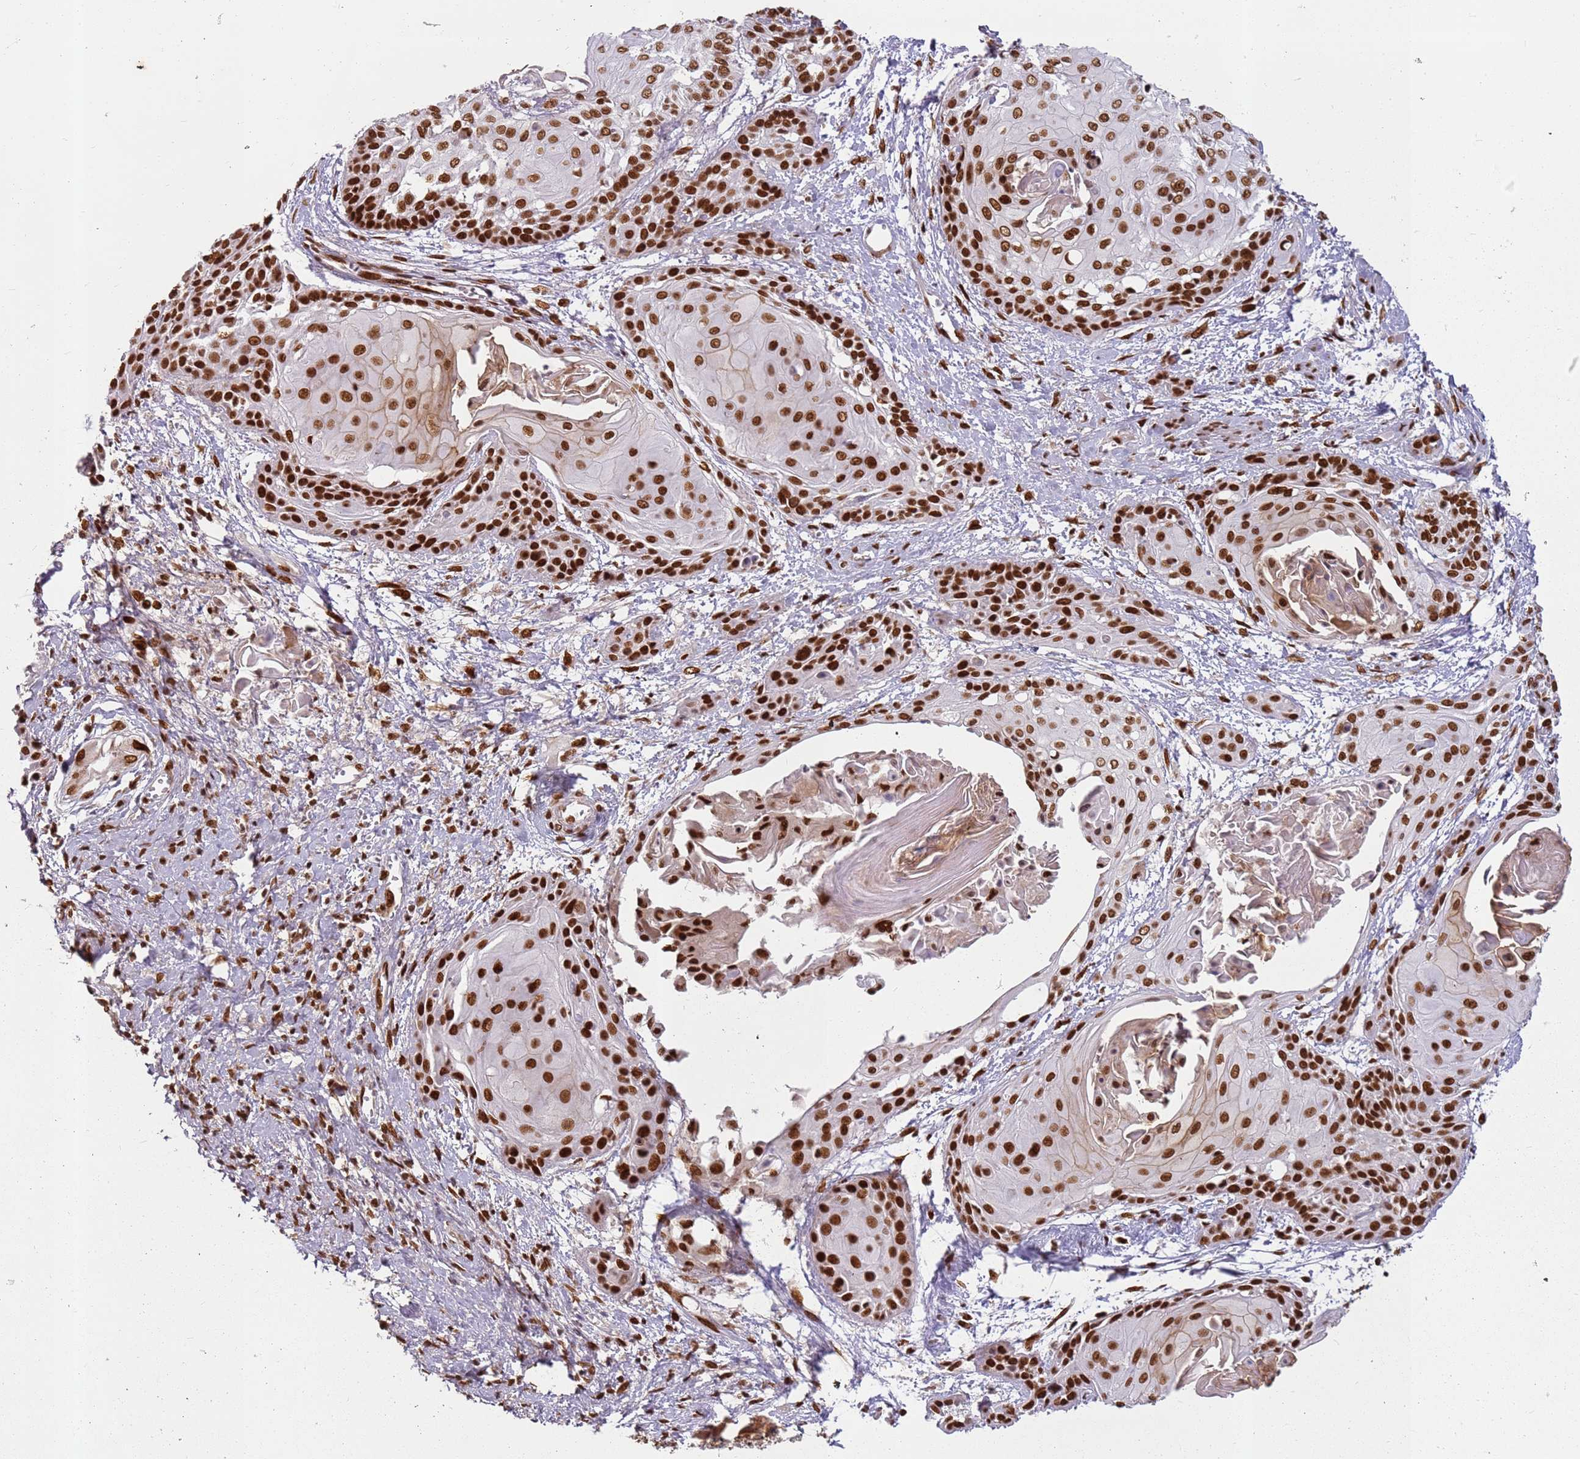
{"staining": {"intensity": "strong", "quantity": ">75%", "location": "nuclear"}, "tissue": "cervical cancer", "cell_type": "Tumor cells", "image_type": "cancer", "snomed": [{"axis": "morphology", "description": "Squamous cell carcinoma, NOS"}, {"axis": "topography", "description": "Cervix"}], "caption": "A high amount of strong nuclear expression is appreciated in about >75% of tumor cells in cervical squamous cell carcinoma tissue.", "gene": "TENT4A", "patient": {"sex": "female", "age": 57}}